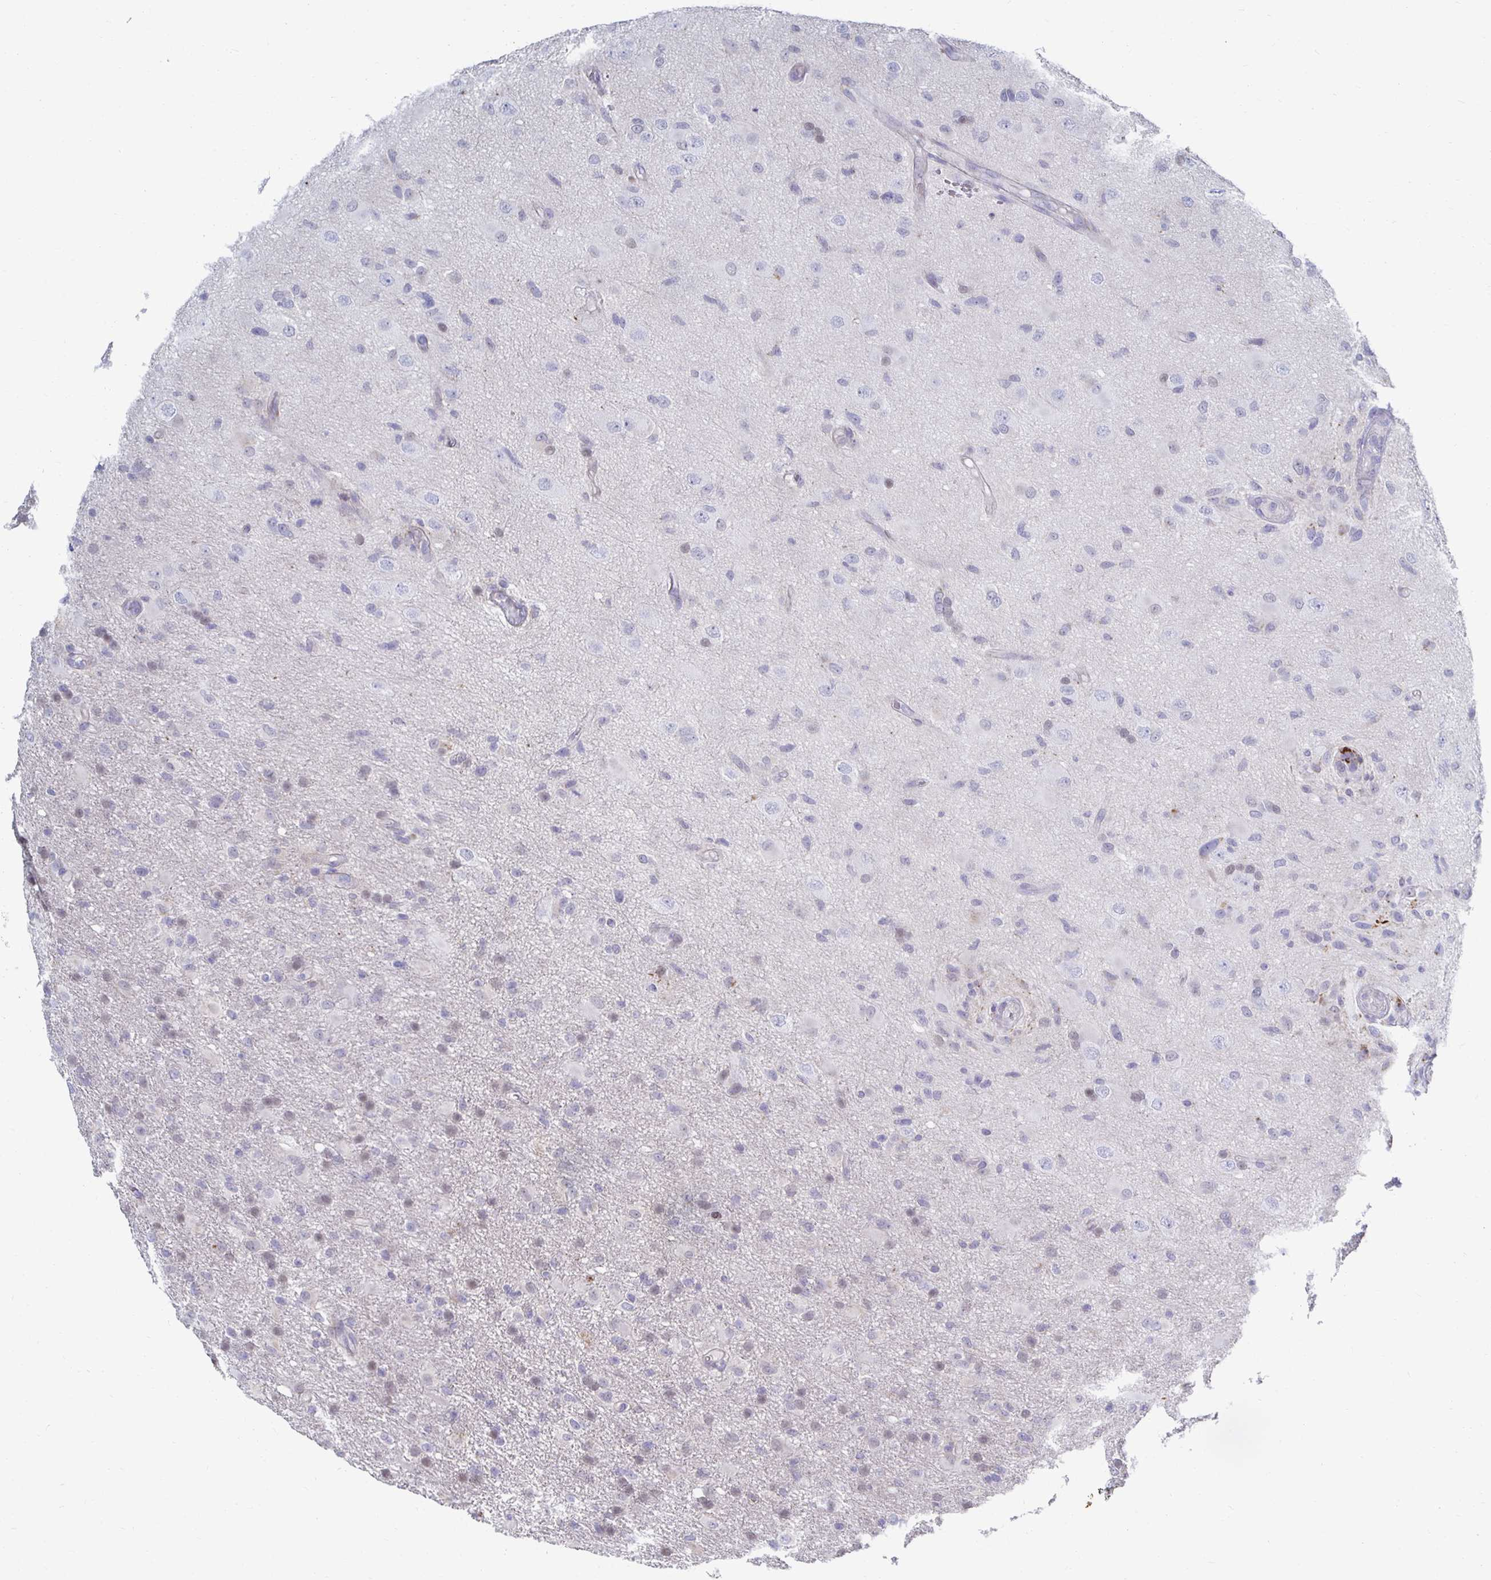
{"staining": {"intensity": "negative", "quantity": "none", "location": "none"}, "tissue": "glioma", "cell_type": "Tumor cells", "image_type": "cancer", "snomed": [{"axis": "morphology", "description": "Glioma, malignant, High grade"}, {"axis": "topography", "description": "Brain"}], "caption": "The micrograph exhibits no staining of tumor cells in glioma.", "gene": "NOCT", "patient": {"sex": "male", "age": 53}}